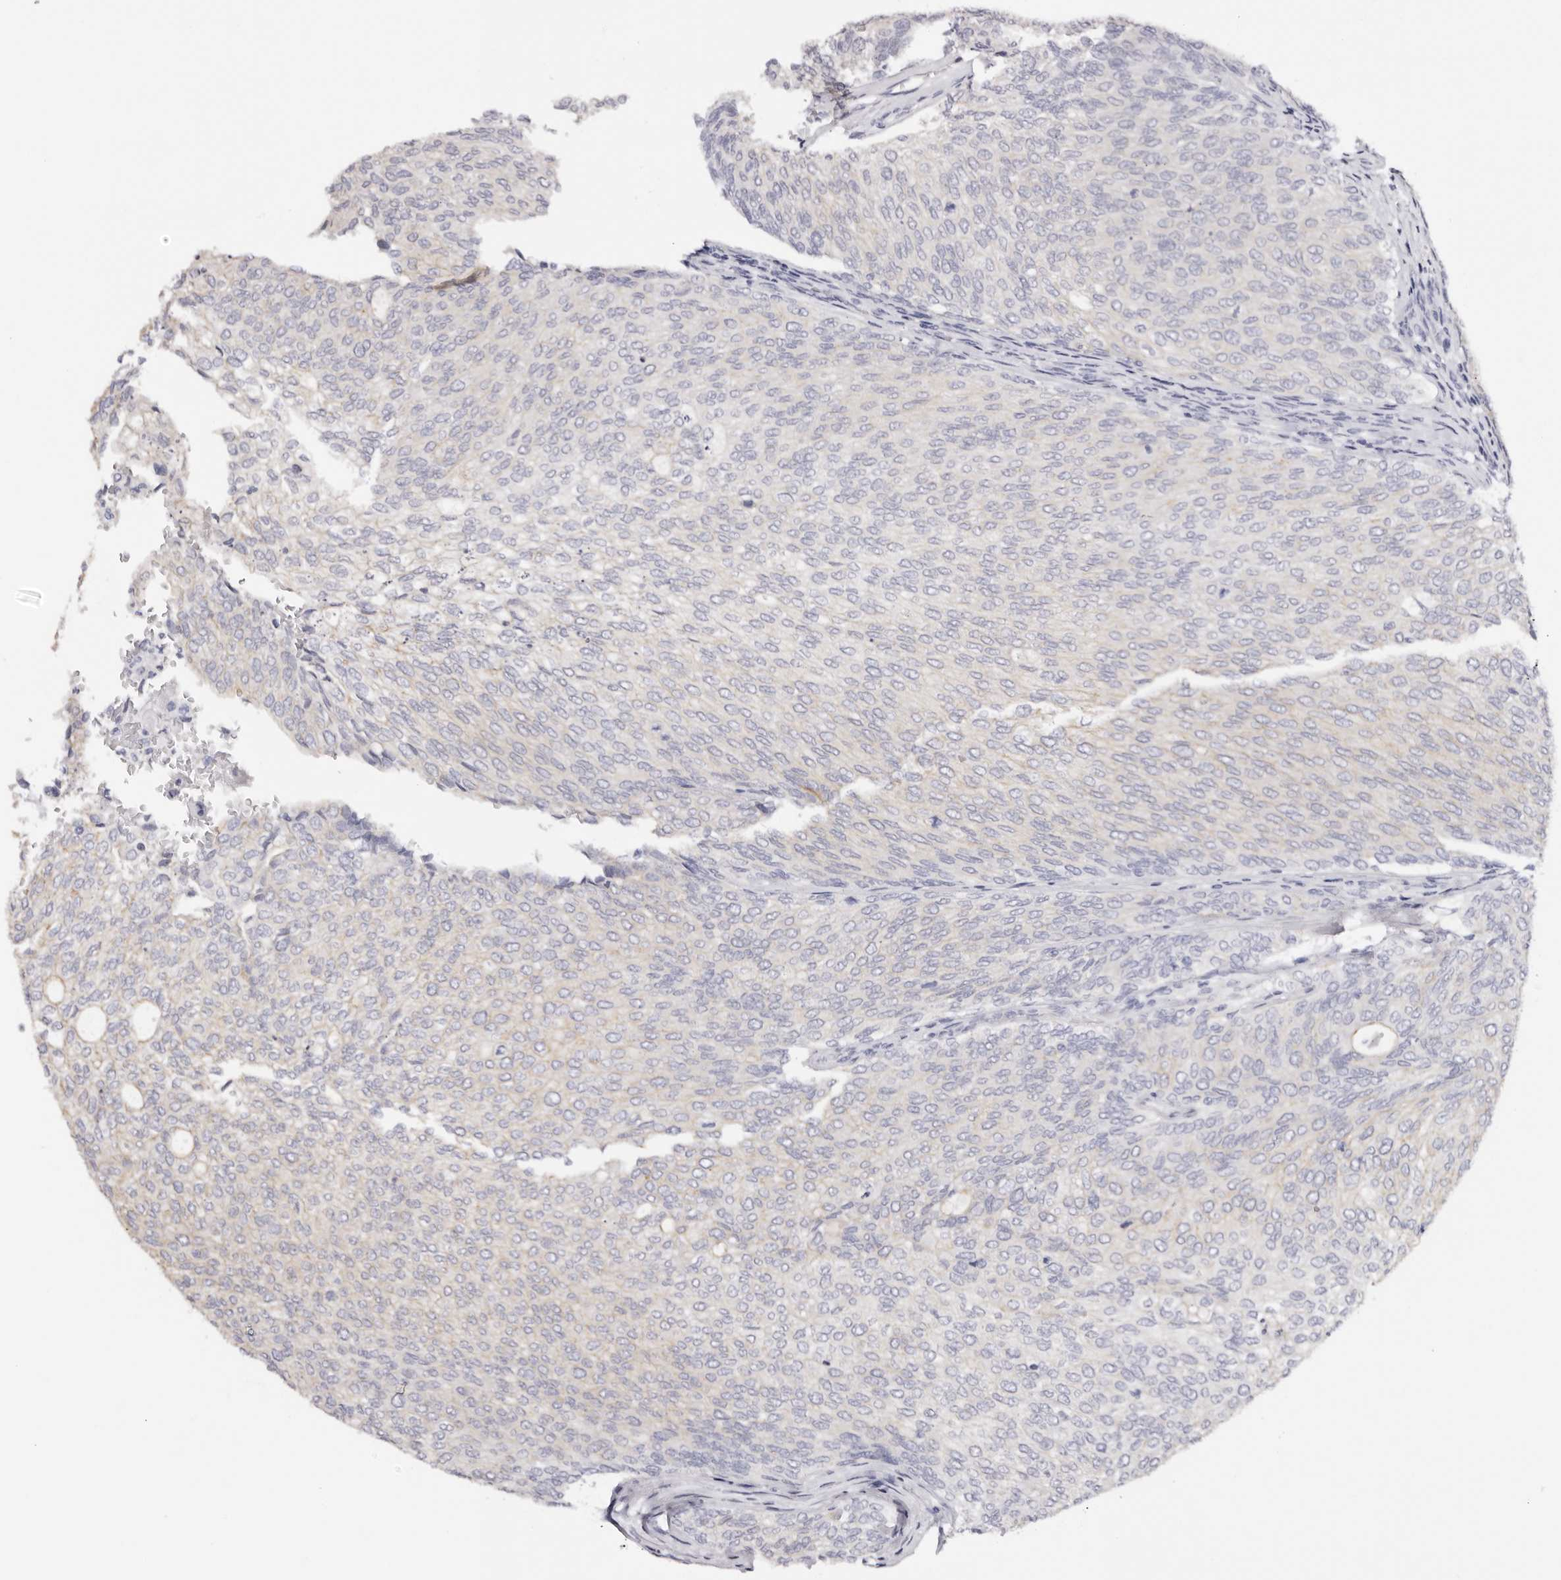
{"staining": {"intensity": "negative", "quantity": "none", "location": "none"}, "tissue": "urothelial cancer", "cell_type": "Tumor cells", "image_type": "cancer", "snomed": [{"axis": "morphology", "description": "Urothelial carcinoma, Low grade"}, {"axis": "topography", "description": "Urinary bladder"}], "caption": "IHC of human urothelial cancer exhibits no staining in tumor cells.", "gene": "ROM1", "patient": {"sex": "female", "age": 79}}